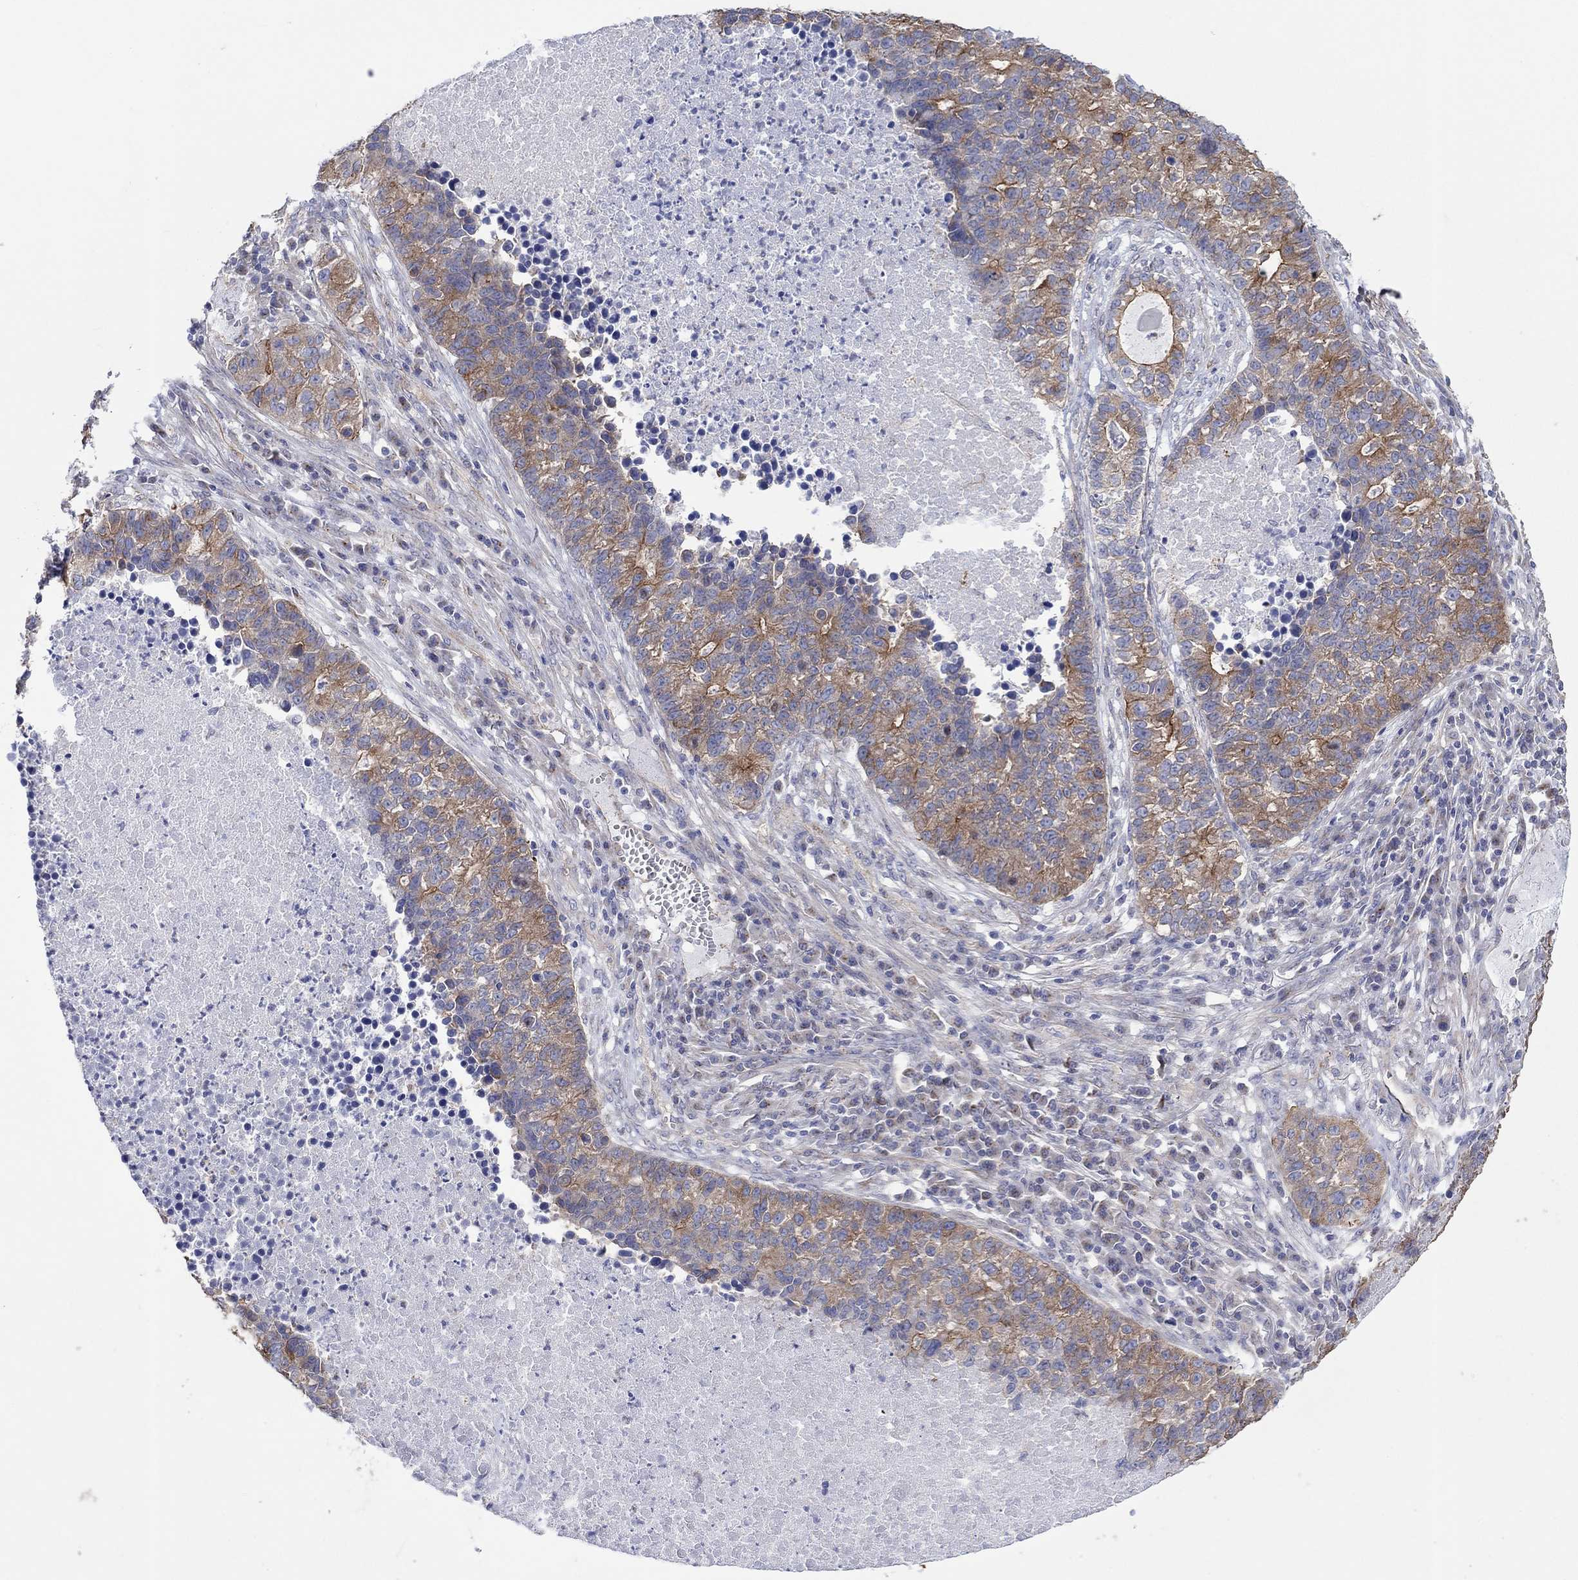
{"staining": {"intensity": "moderate", "quantity": "25%-75%", "location": "cytoplasmic/membranous"}, "tissue": "lung cancer", "cell_type": "Tumor cells", "image_type": "cancer", "snomed": [{"axis": "morphology", "description": "Adenocarcinoma, NOS"}, {"axis": "topography", "description": "Lung"}], "caption": "Human lung cancer stained with a protein marker reveals moderate staining in tumor cells.", "gene": "TPRN", "patient": {"sex": "male", "age": 57}}